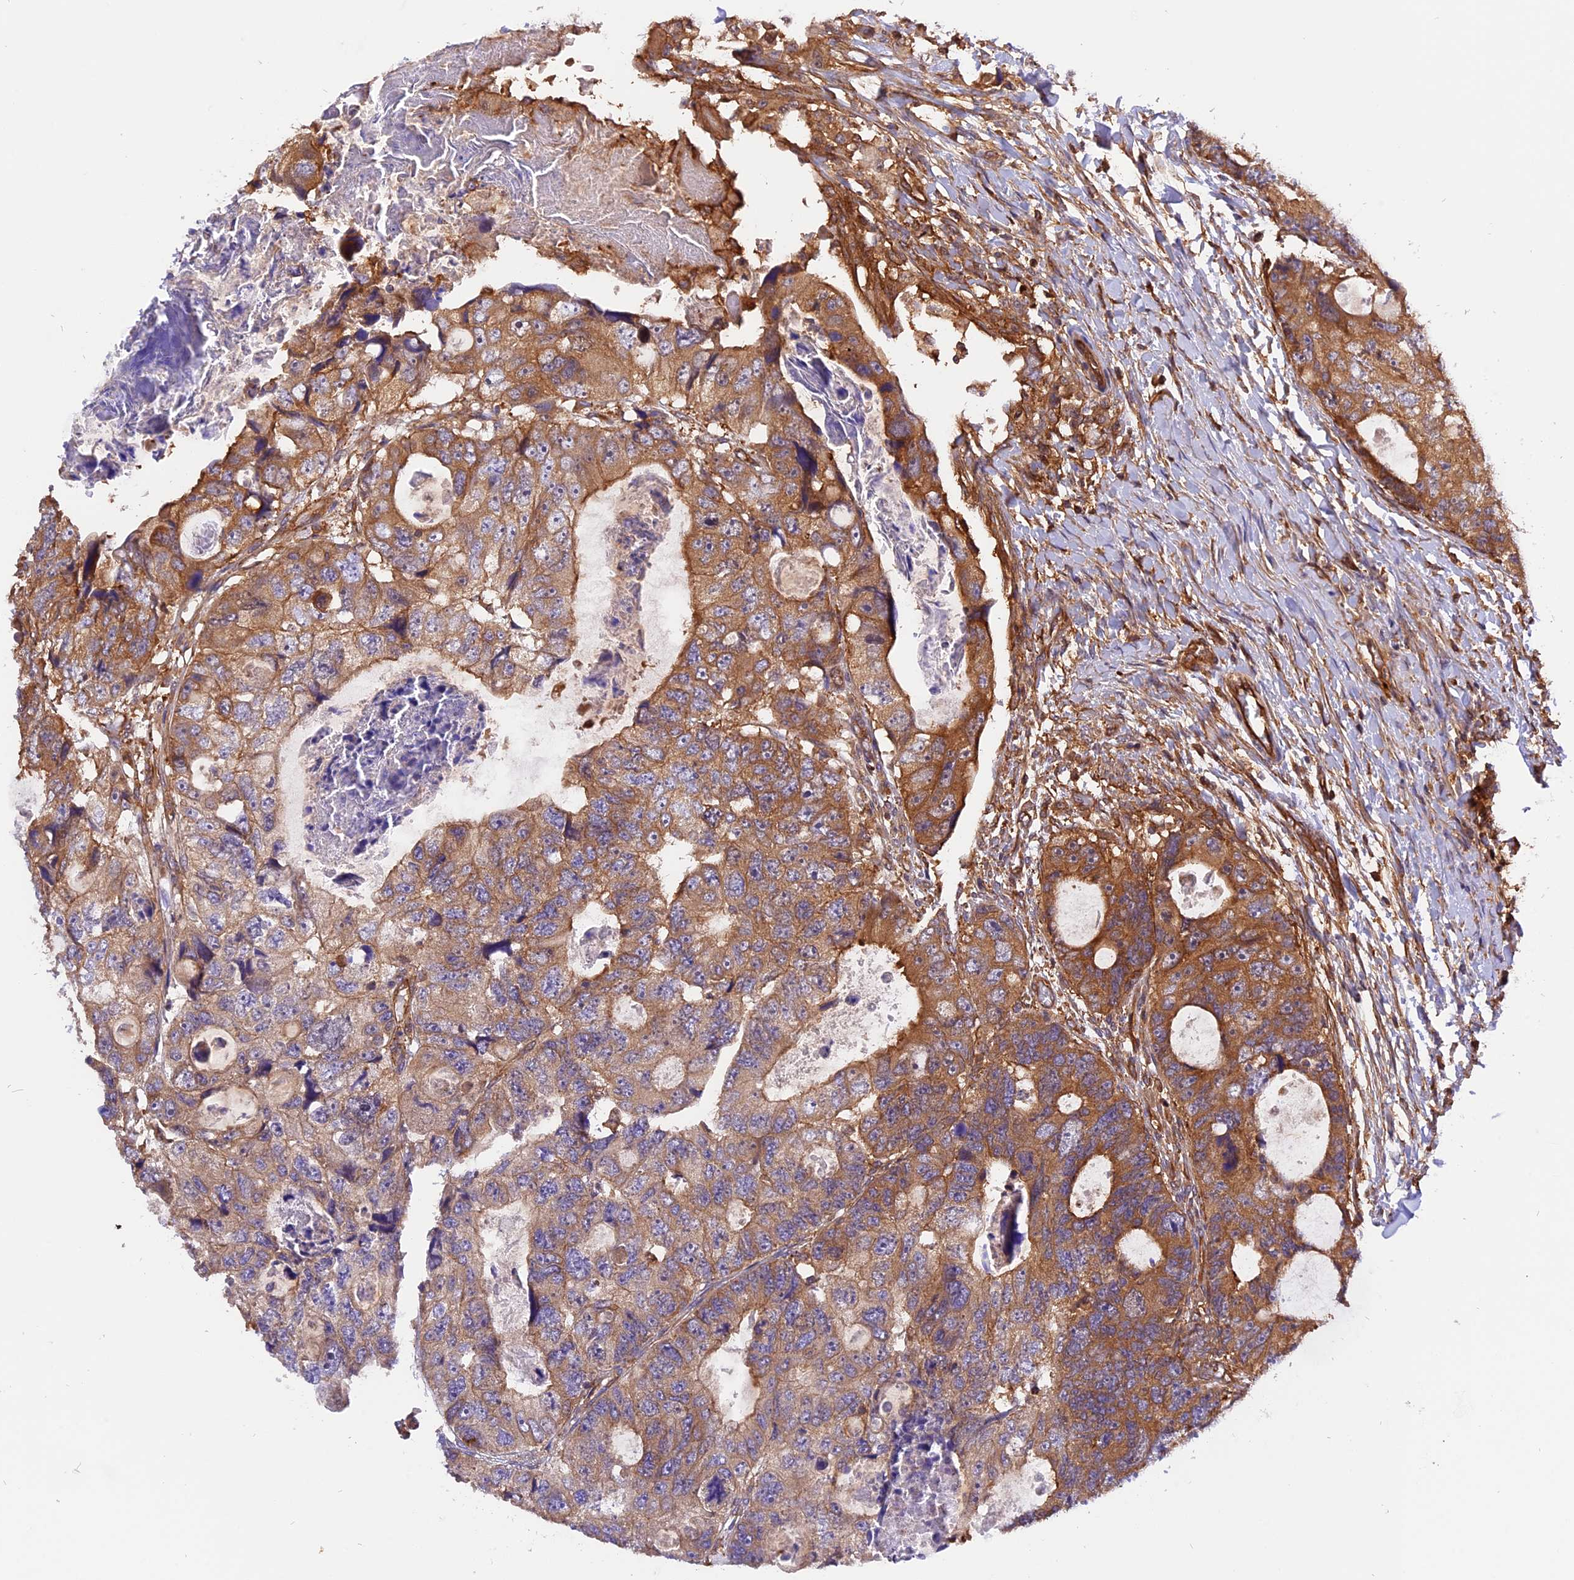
{"staining": {"intensity": "strong", "quantity": "25%-75%", "location": "cytoplasmic/membranous"}, "tissue": "colorectal cancer", "cell_type": "Tumor cells", "image_type": "cancer", "snomed": [{"axis": "morphology", "description": "Adenocarcinoma, NOS"}, {"axis": "topography", "description": "Rectum"}], "caption": "Immunohistochemistry (DAB (3,3'-diaminobenzidine)) staining of colorectal adenocarcinoma exhibits strong cytoplasmic/membranous protein positivity in approximately 25%-75% of tumor cells. The staining is performed using DAB brown chromogen to label protein expression. The nuclei are counter-stained blue using hematoxylin.", "gene": "C5orf22", "patient": {"sex": "male", "age": 59}}